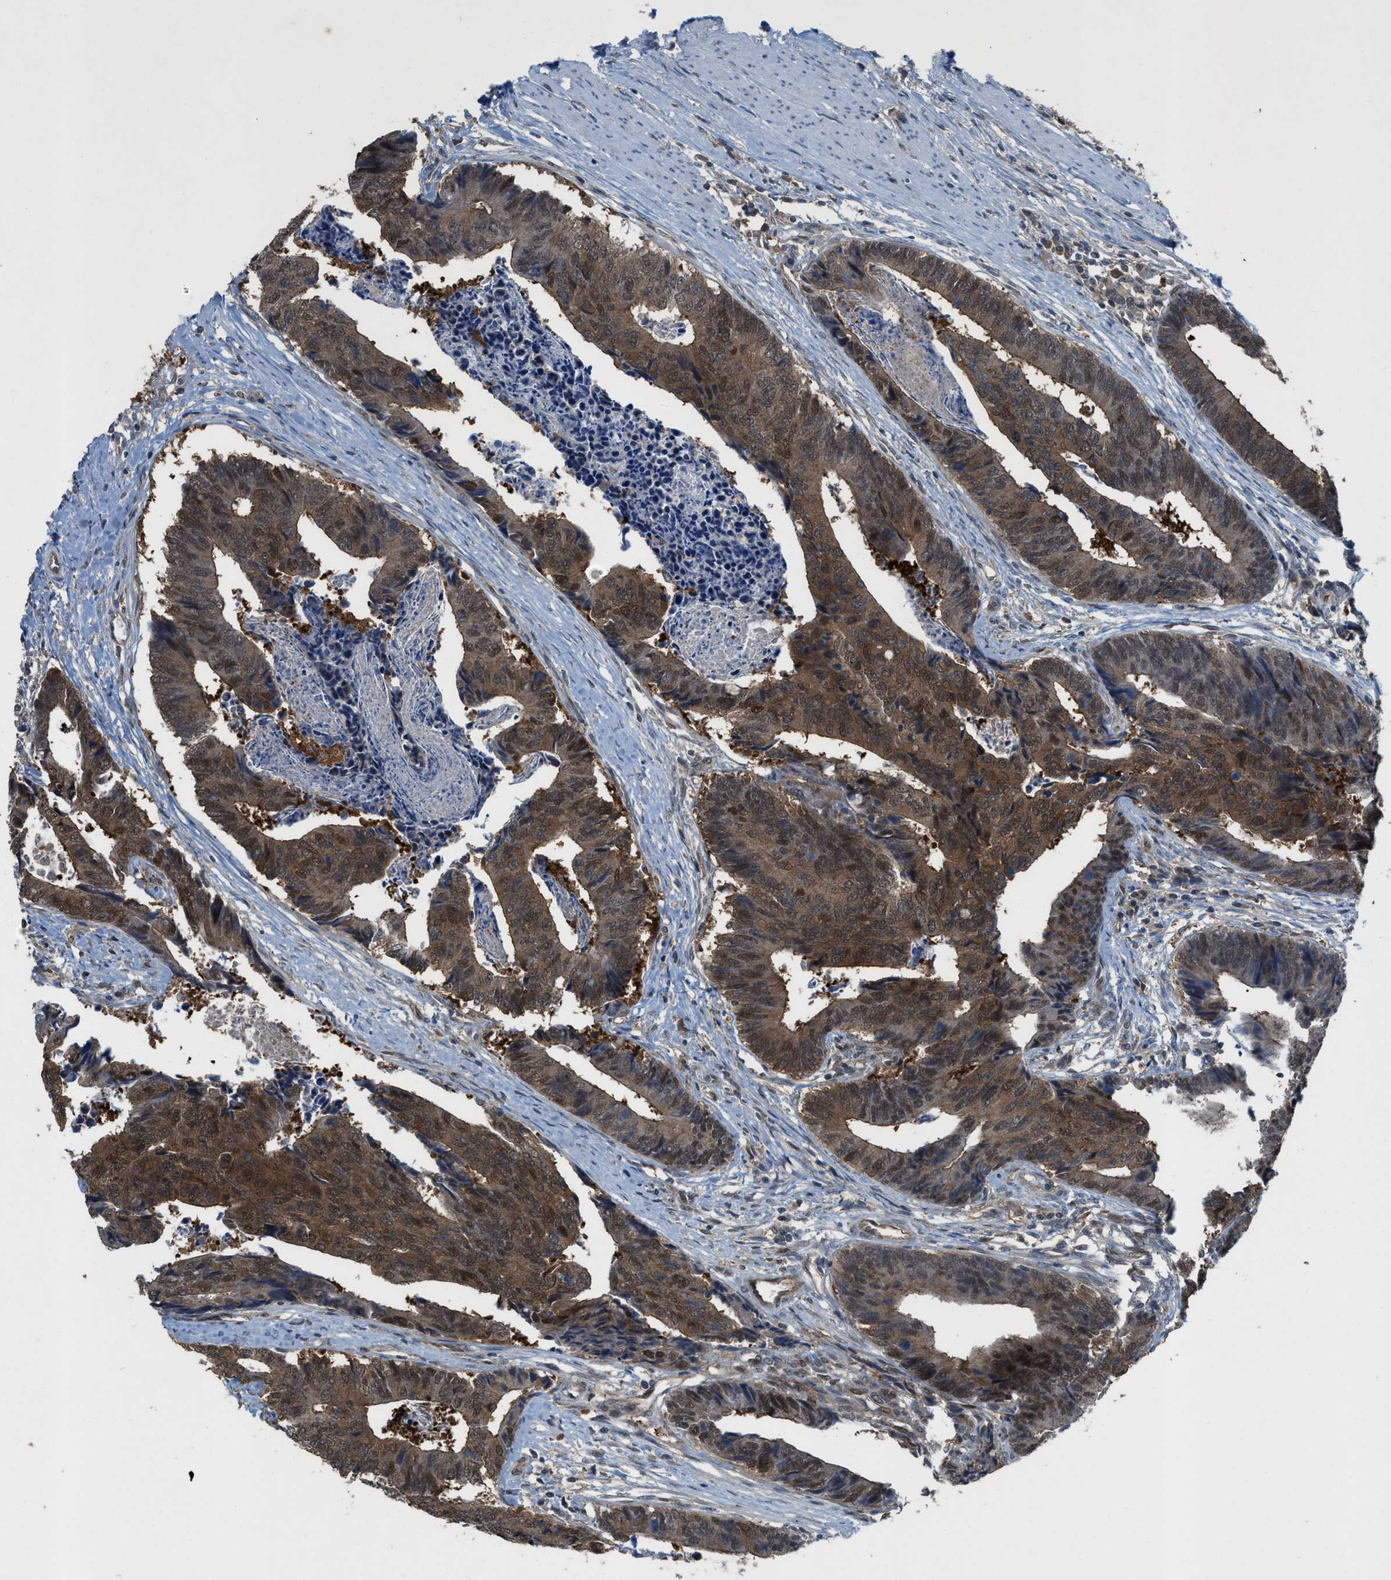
{"staining": {"intensity": "moderate", "quantity": ">75%", "location": "cytoplasmic/membranous,nuclear"}, "tissue": "colorectal cancer", "cell_type": "Tumor cells", "image_type": "cancer", "snomed": [{"axis": "morphology", "description": "Adenocarcinoma, NOS"}, {"axis": "topography", "description": "Rectum"}], "caption": "Colorectal cancer tissue demonstrates moderate cytoplasmic/membranous and nuclear staining in approximately >75% of tumor cells", "gene": "PLAA", "patient": {"sex": "male", "age": 84}}